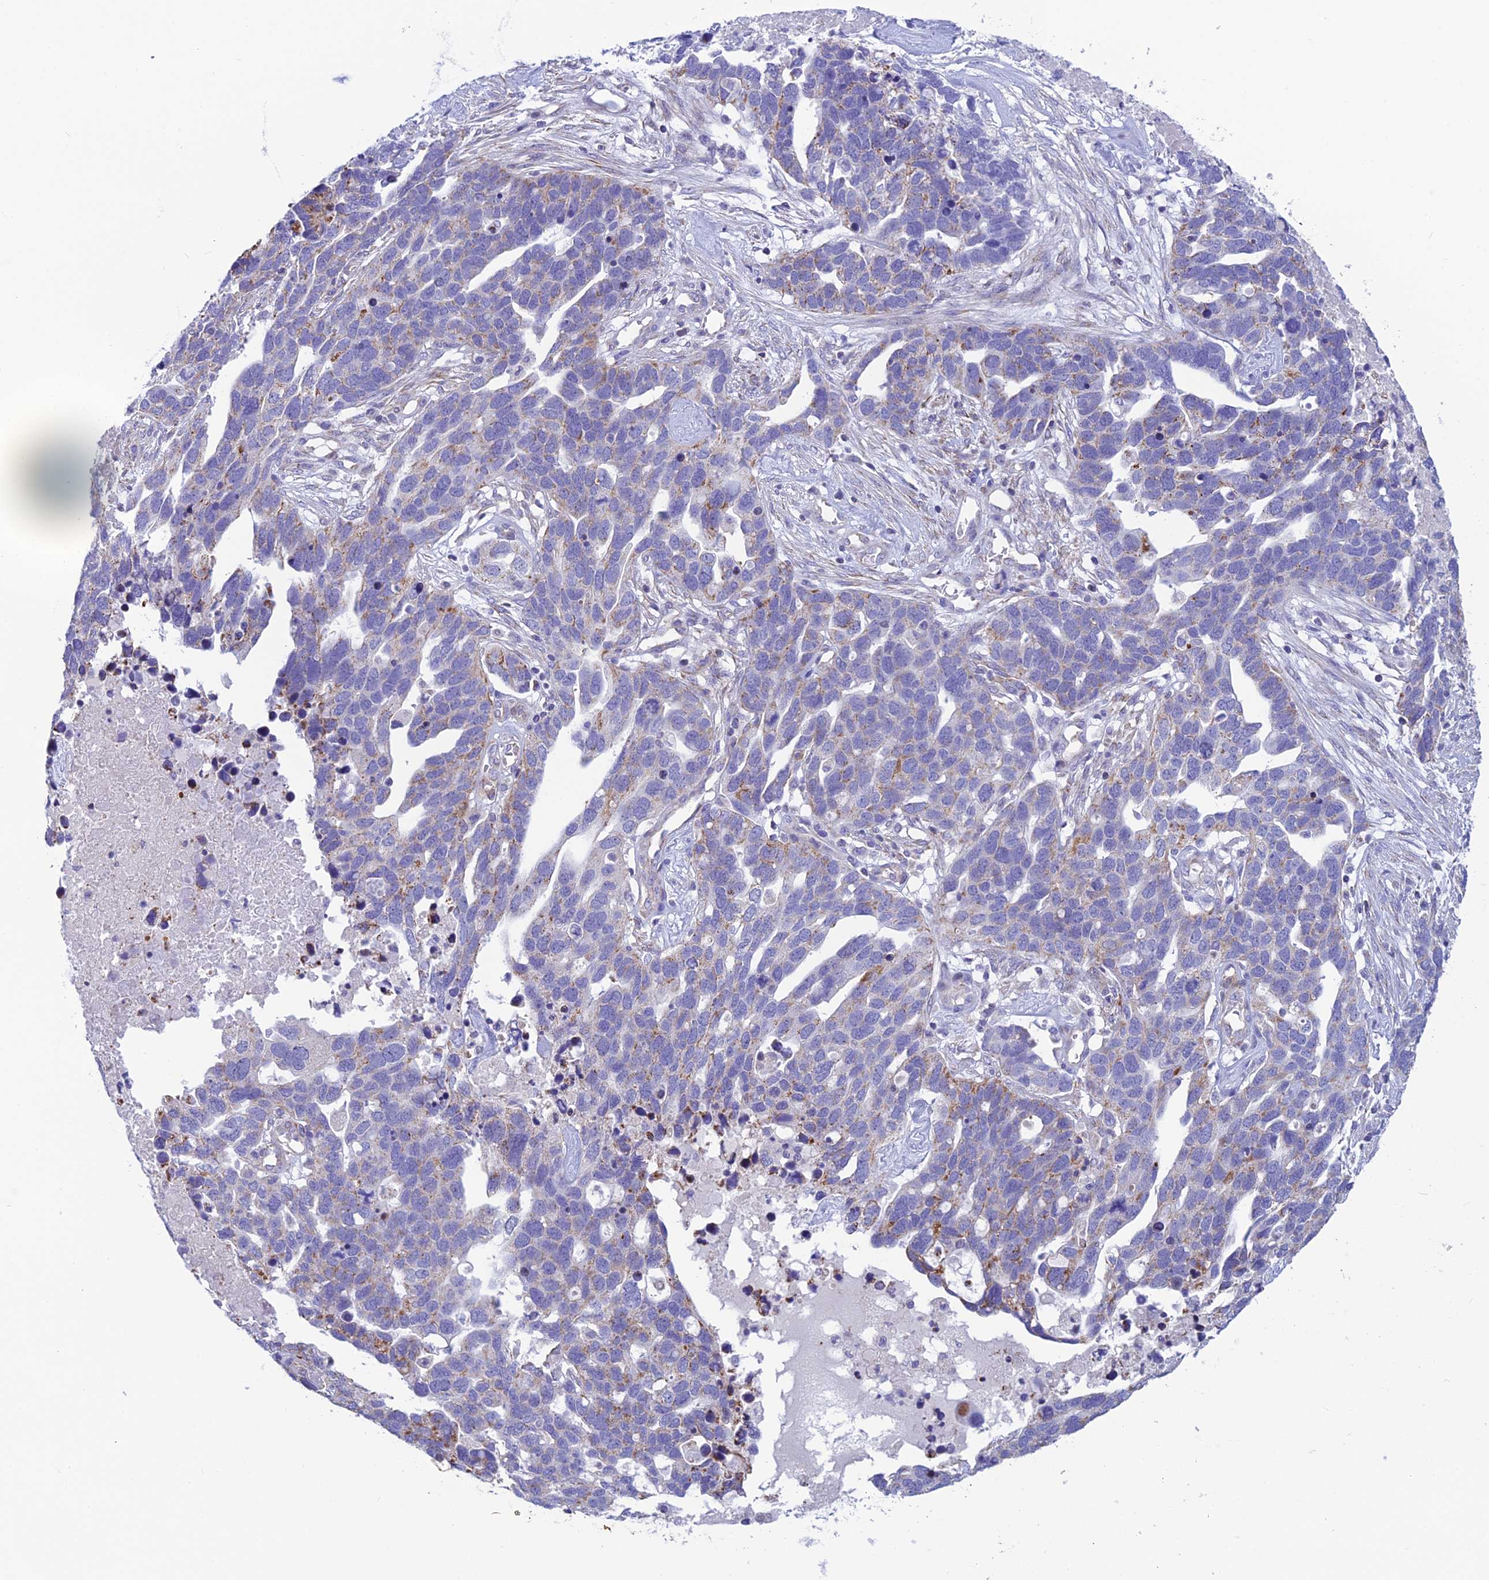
{"staining": {"intensity": "weak", "quantity": "25%-75%", "location": "cytoplasmic/membranous"}, "tissue": "ovarian cancer", "cell_type": "Tumor cells", "image_type": "cancer", "snomed": [{"axis": "morphology", "description": "Cystadenocarcinoma, serous, NOS"}, {"axis": "topography", "description": "Ovary"}], "caption": "Protein staining displays weak cytoplasmic/membranous staining in about 25%-75% of tumor cells in ovarian serous cystadenocarcinoma. (Stains: DAB in brown, nuclei in blue, Microscopy: brightfield microscopy at high magnification).", "gene": "POMGNT1", "patient": {"sex": "female", "age": 54}}